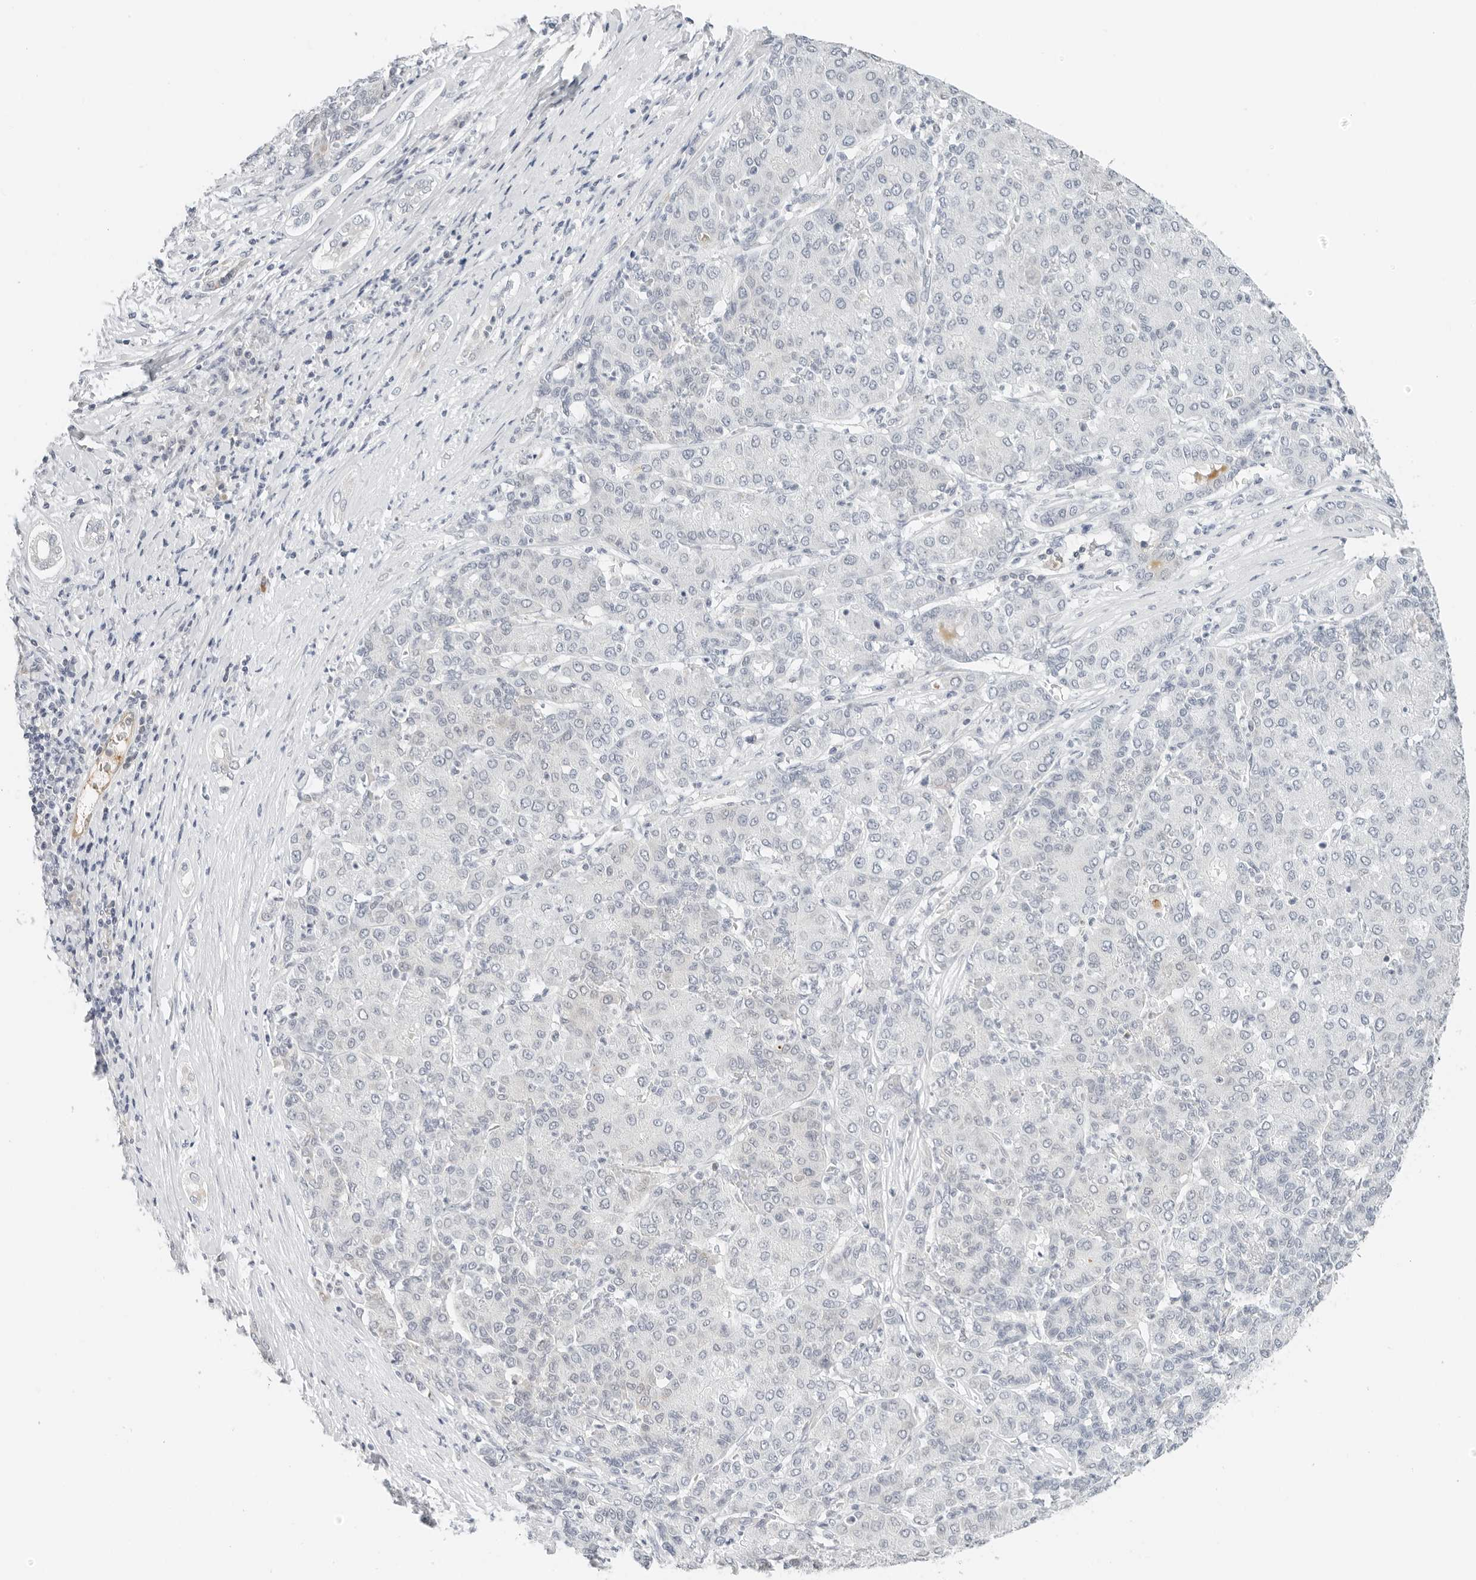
{"staining": {"intensity": "negative", "quantity": "none", "location": "none"}, "tissue": "liver cancer", "cell_type": "Tumor cells", "image_type": "cancer", "snomed": [{"axis": "morphology", "description": "Carcinoma, Hepatocellular, NOS"}, {"axis": "topography", "description": "Liver"}], "caption": "DAB immunohistochemical staining of human liver cancer (hepatocellular carcinoma) shows no significant expression in tumor cells. (Stains: DAB immunohistochemistry with hematoxylin counter stain, Microscopy: brightfield microscopy at high magnification).", "gene": "RC3H1", "patient": {"sex": "male", "age": 65}}